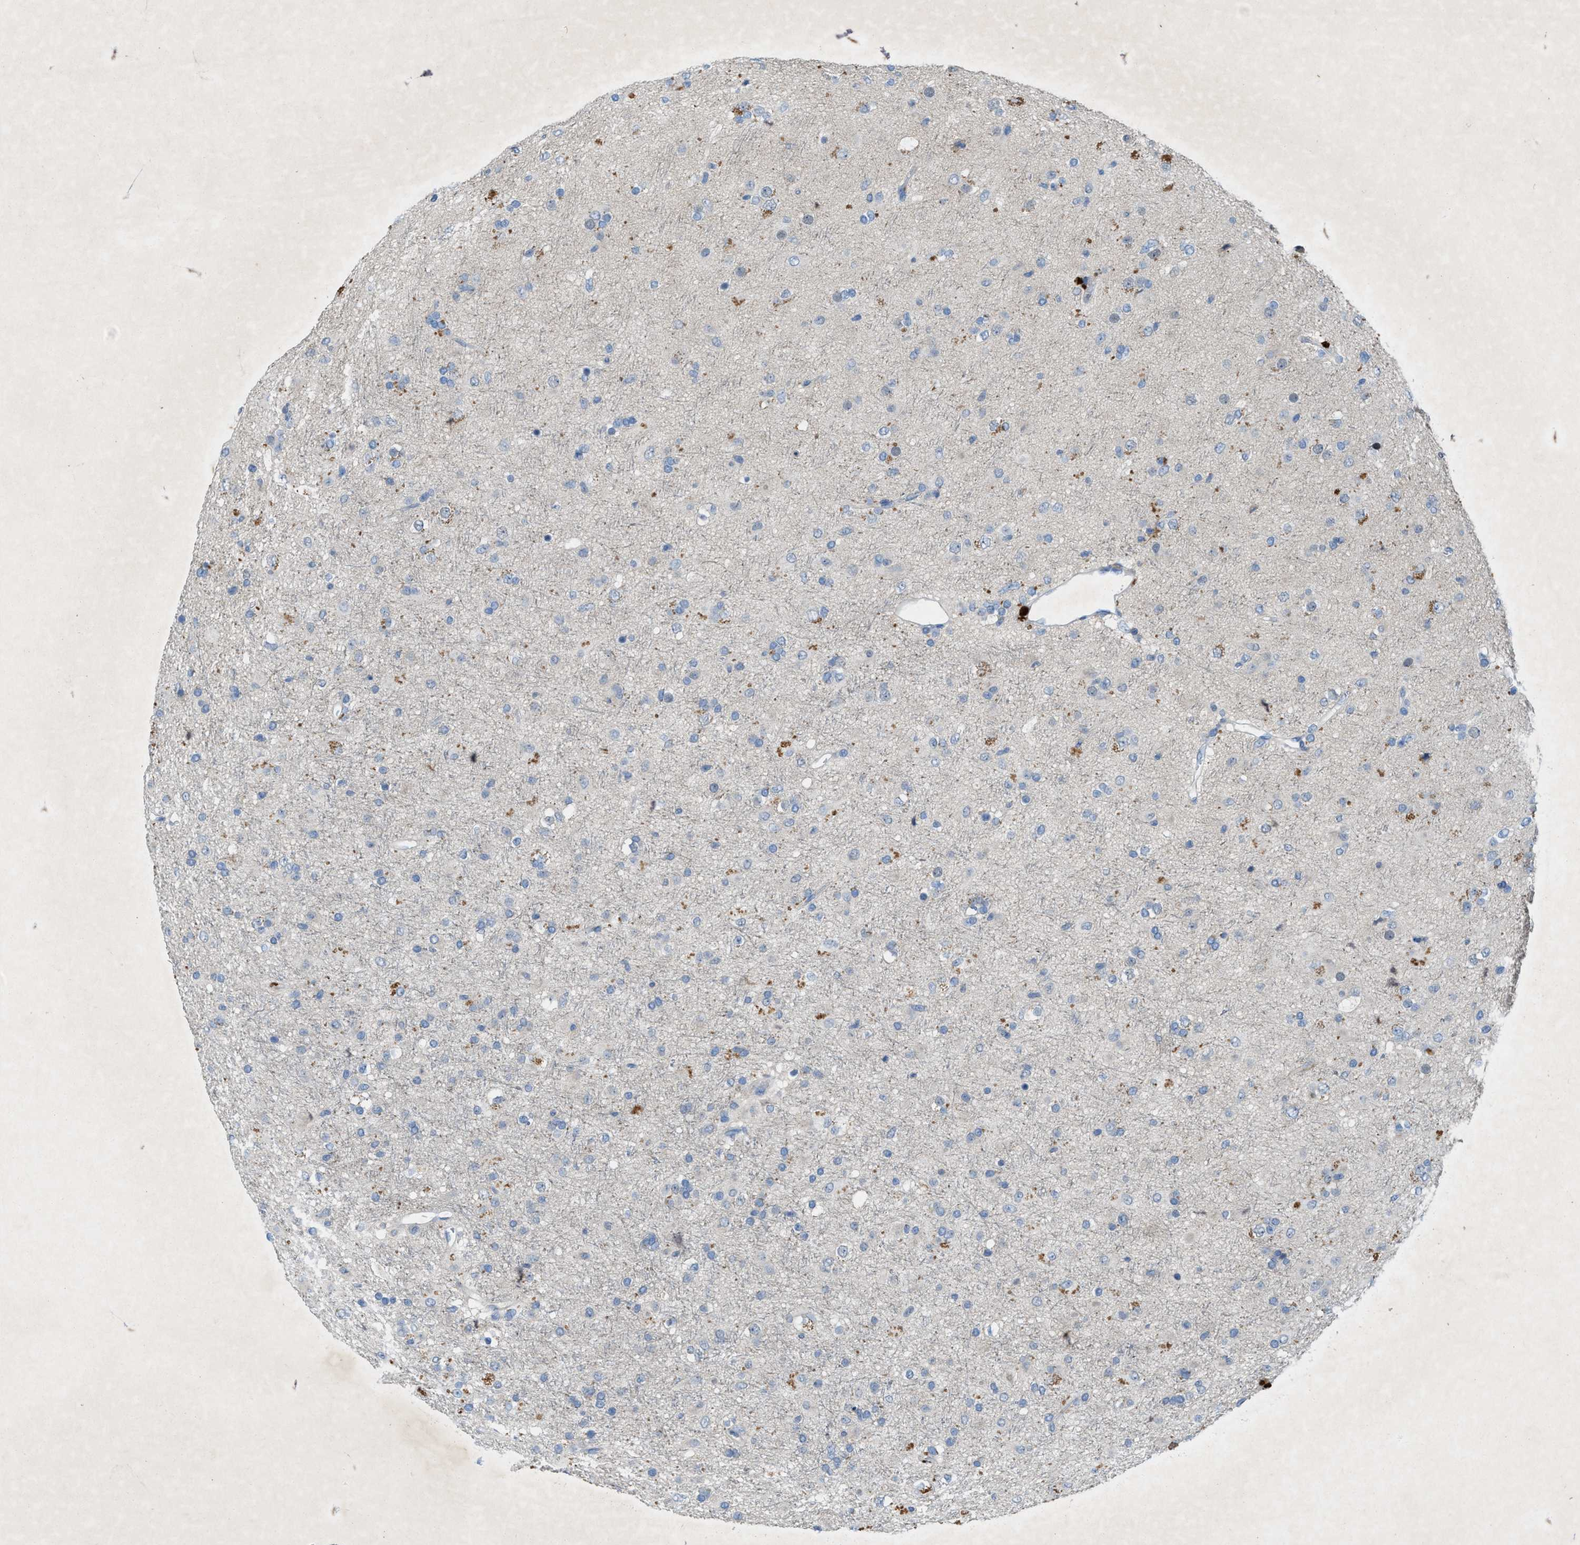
{"staining": {"intensity": "negative", "quantity": "none", "location": "none"}, "tissue": "glioma", "cell_type": "Tumor cells", "image_type": "cancer", "snomed": [{"axis": "morphology", "description": "Glioma, malignant, Low grade"}, {"axis": "topography", "description": "Brain"}], "caption": "This is an IHC image of human malignant low-grade glioma. There is no staining in tumor cells.", "gene": "URGCP", "patient": {"sex": "male", "age": 65}}